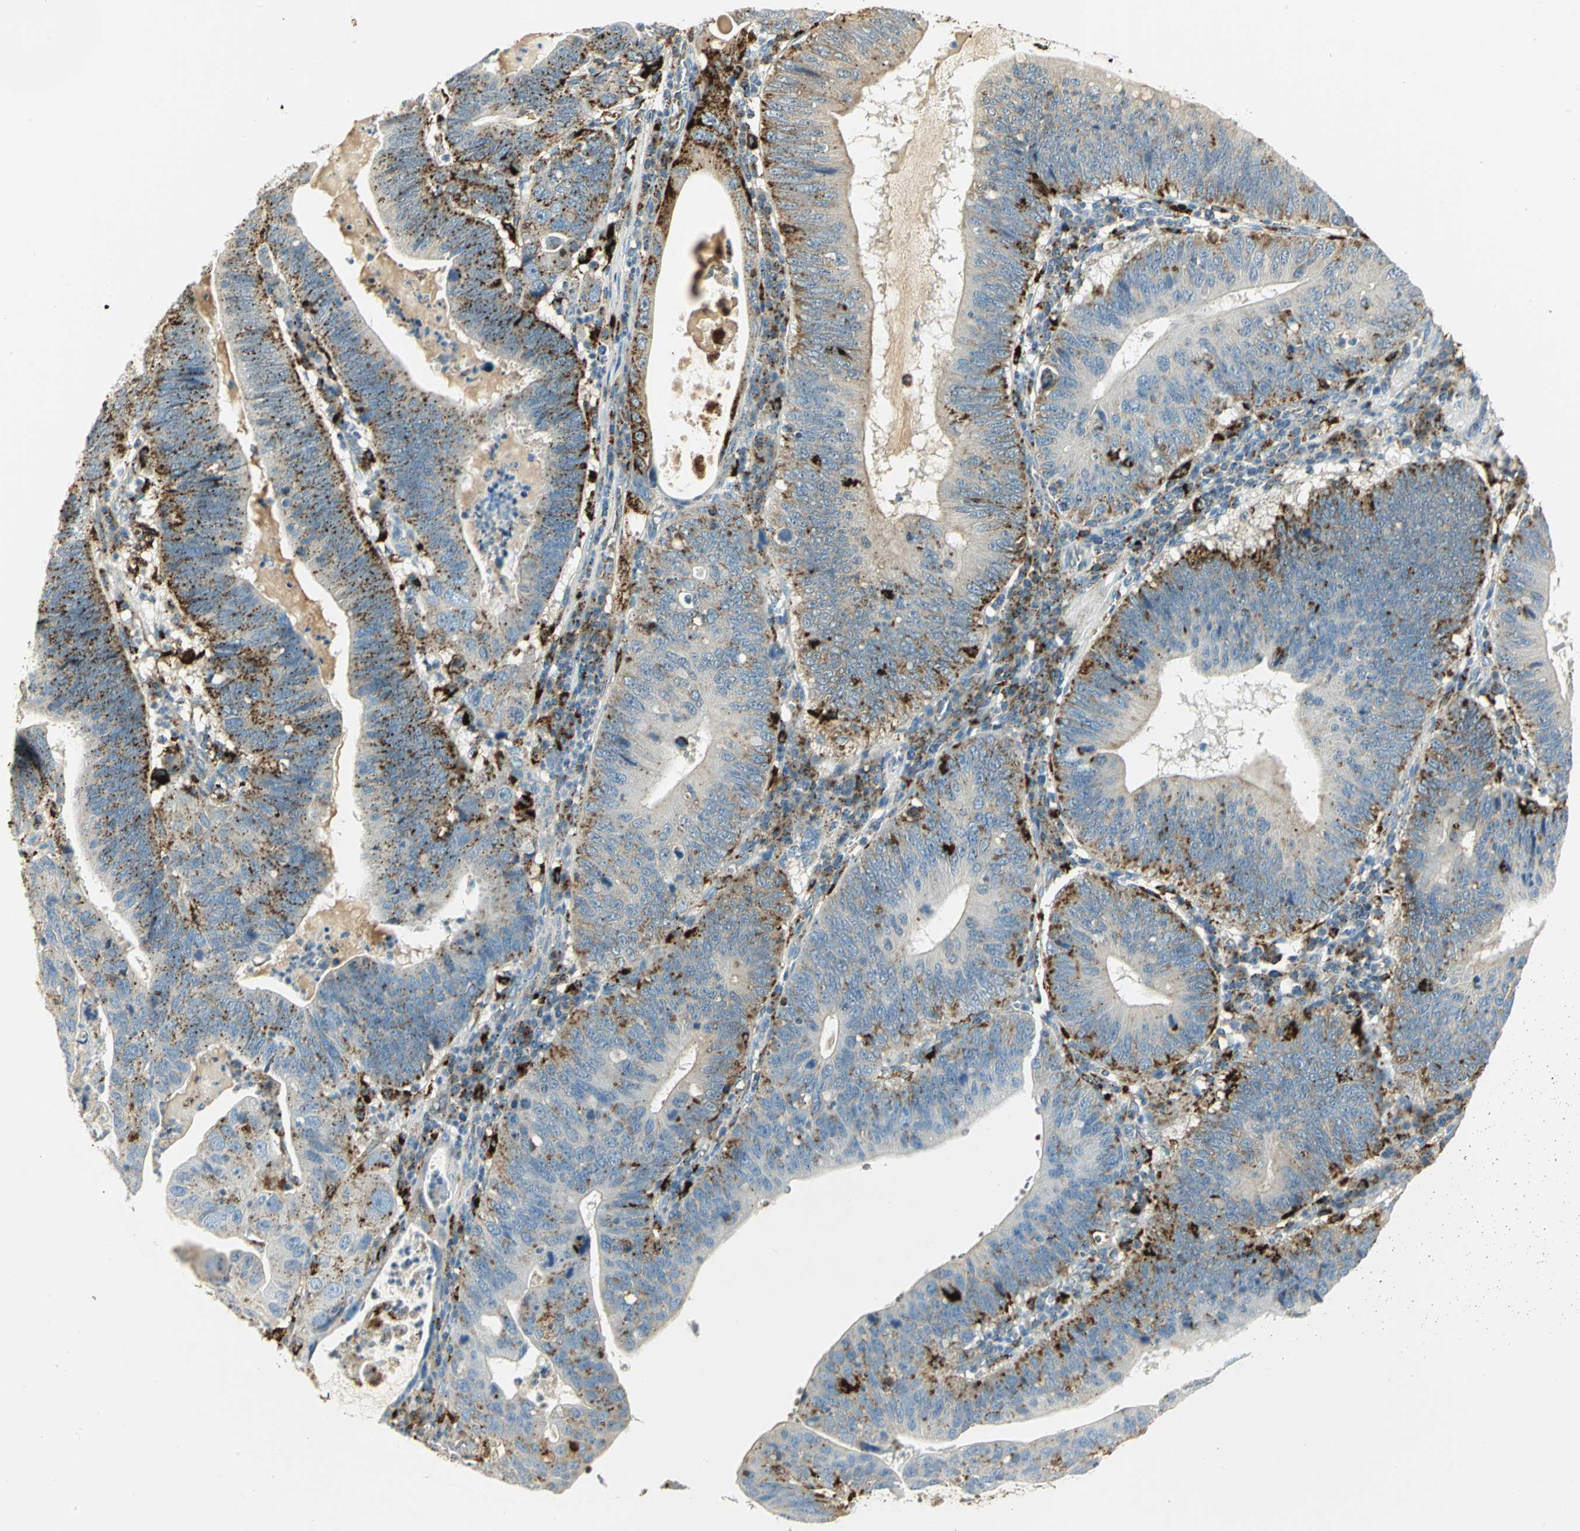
{"staining": {"intensity": "moderate", "quantity": "<25%", "location": "cytoplasmic/membranous"}, "tissue": "stomach cancer", "cell_type": "Tumor cells", "image_type": "cancer", "snomed": [{"axis": "morphology", "description": "Adenocarcinoma, NOS"}, {"axis": "topography", "description": "Stomach"}], "caption": "Stomach cancer (adenocarcinoma) stained with IHC reveals moderate cytoplasmic/membranous positivity in about <25% of tumor cells.", "gene": "ARSA", "patient": {"sex": "male", "age": 59}}